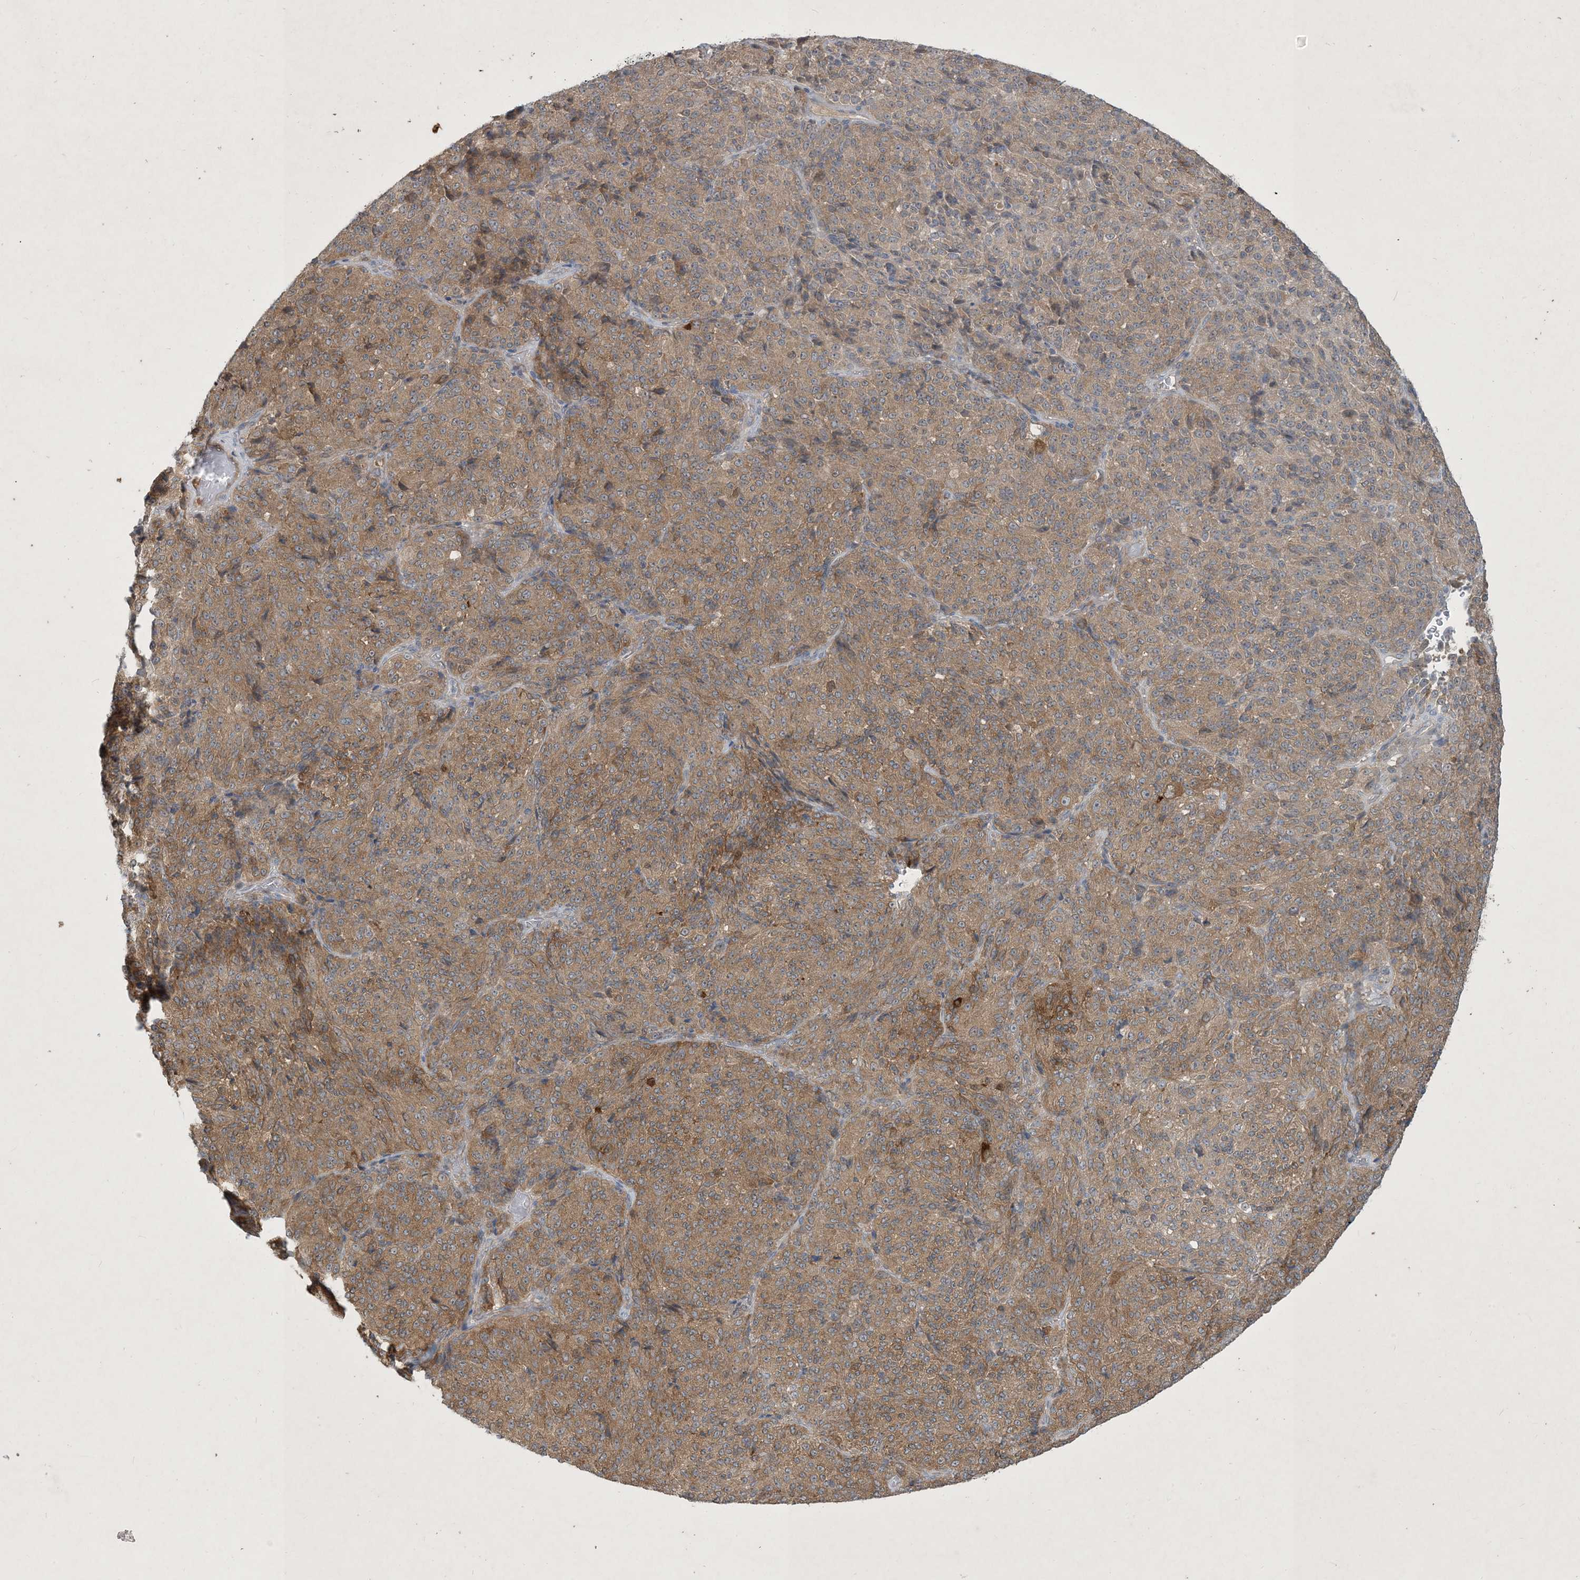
{"staining": {"intensity": "moderate", "quantity": ">75%", "location": "cytoplasmic/membranous"}, "tissue": "melanoma", "cell_type": "Tumor cells", "image_type": "cancer", "snomed": [{"axis": "morphology", "description": "Malignant melanoma, Metastatic site"}, {"axis": "topography", "description": "Brain"}], "caption": "The micrograph displays a brown stain indicating the presence of a protein in the cytoplasmic/membranous of tumor cells in melanoma. (DAB = brown stain, brightfield microscopy at high magnification).", "gene": "CDS1", "patient": {"sex": "female", "age": 56}}